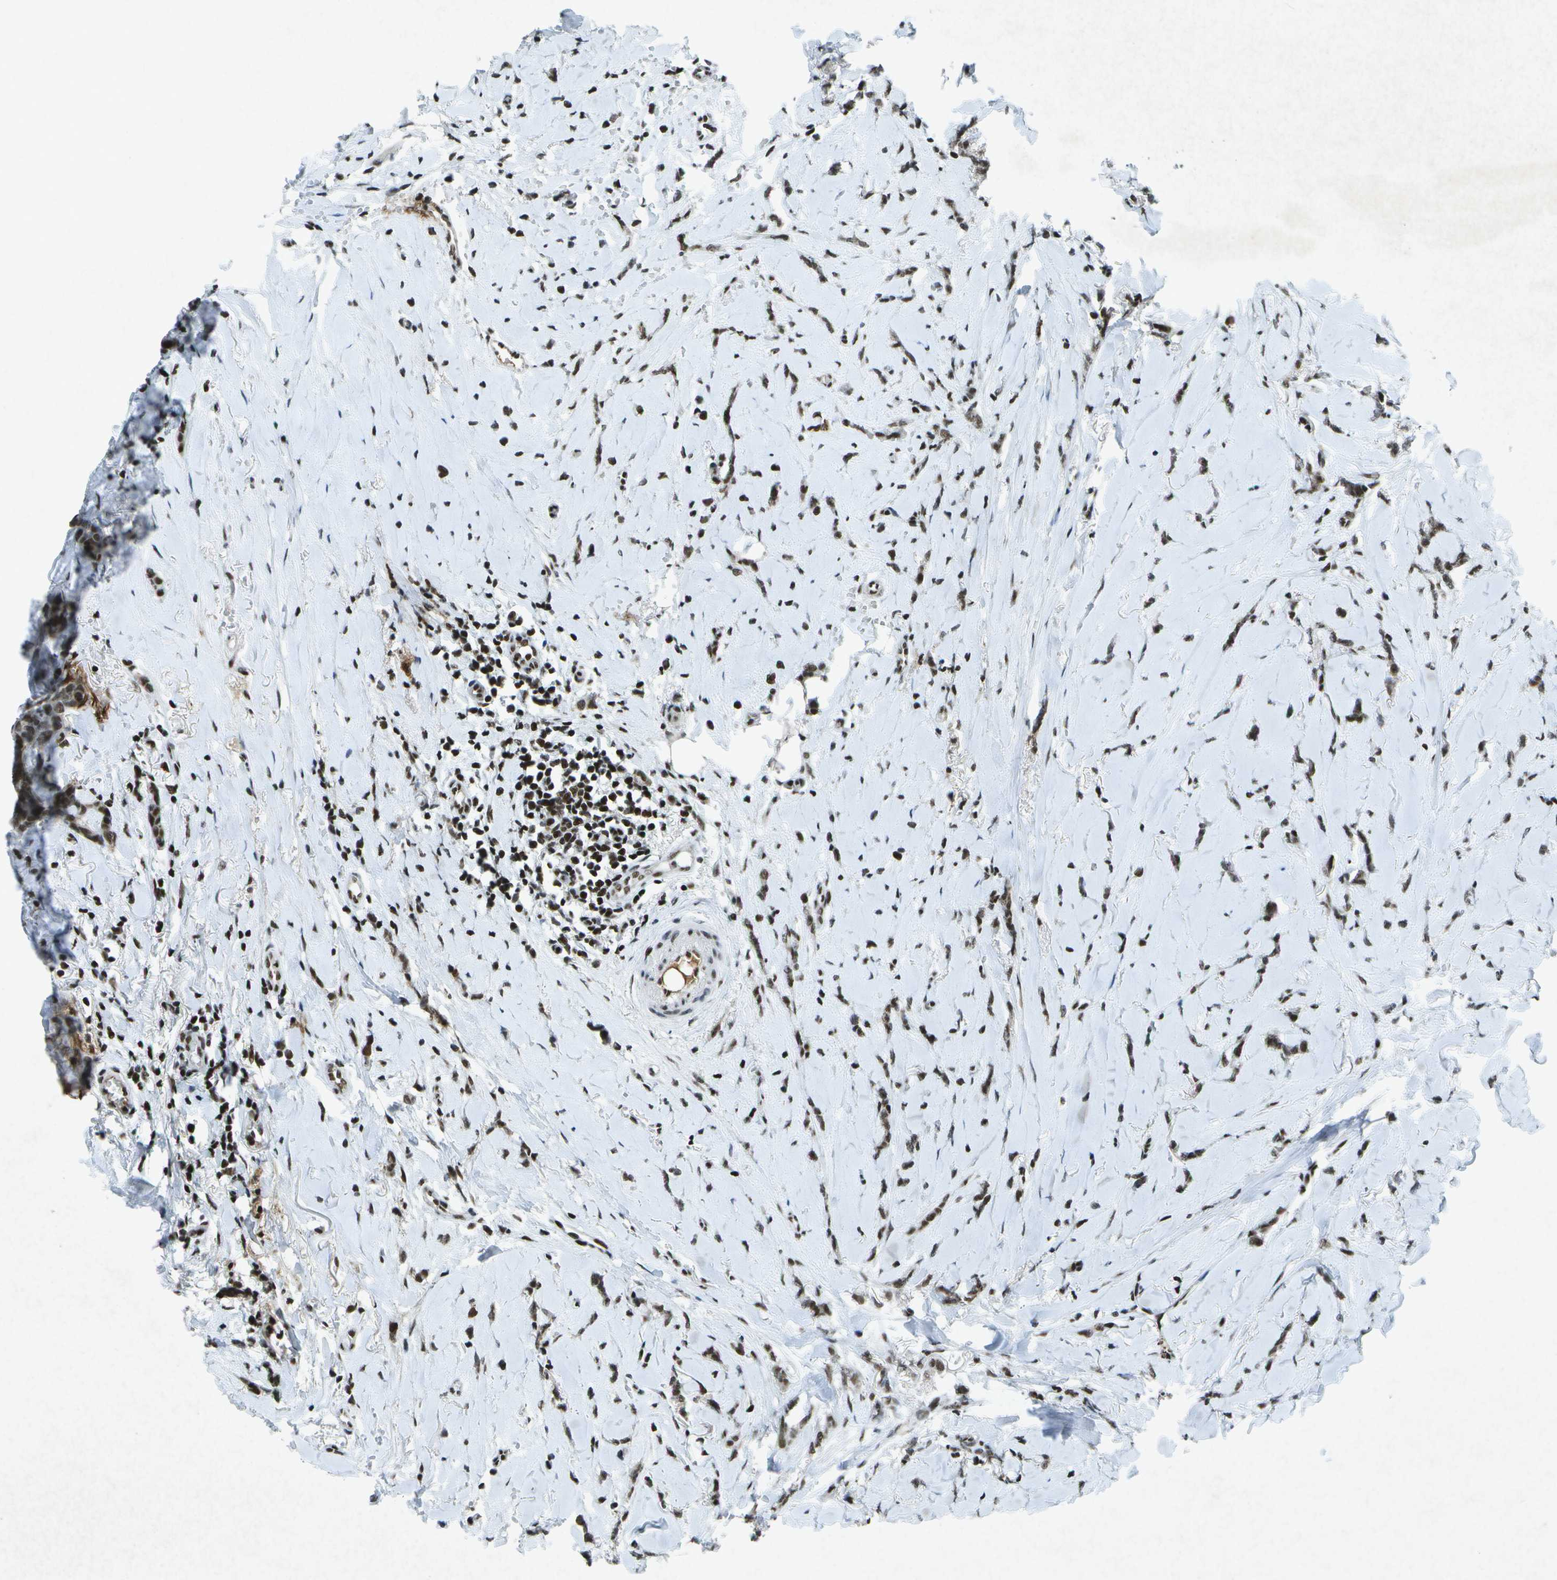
{"staining": {"intensity": "strong", "quantity": ">75%", "location": "nuclear"}, "tissue": "breast cancer", "cell_type": "Tumor cells", "image_type": "cancer", "snomed": [{"axis": "morphology", "description": "Lobular carcinoma"}, {"axis": "topography", "description": "Skin"}, {"axis": "topography", "description": "Breast"}], "caption": "High-magnification brightfield microscopy of breast cancer (lobular carcinoma) stained with DAB (3,3'-diaminobenzidine) (brown) and counterstained with hematoxylin (blue). tumor cells exhibit strong nuclear positivity is seen in about>75% of cells.", "gene": "MTA2", "patient": {"sex": "female", "age": 46}}